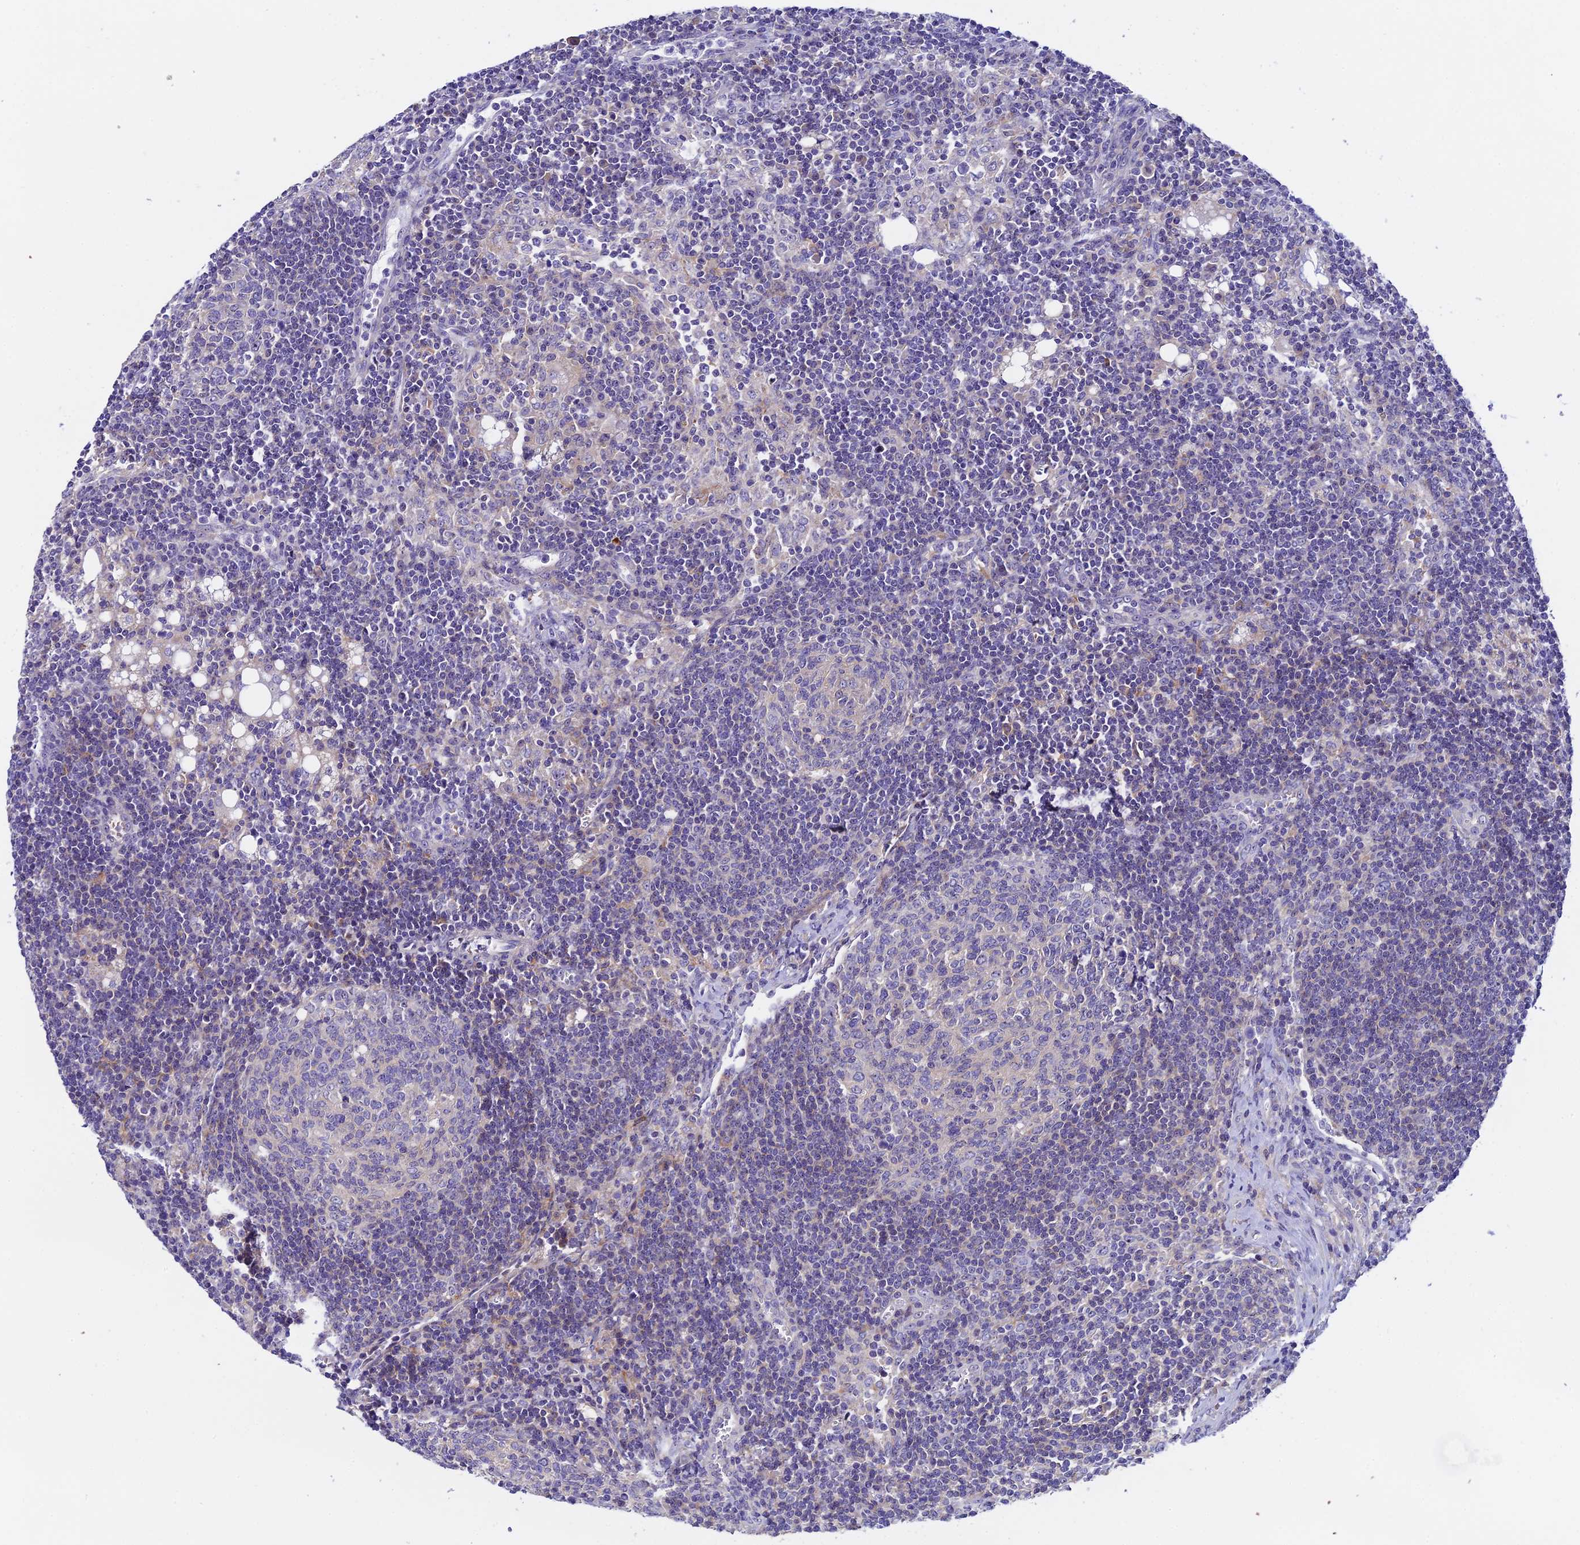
{"staining": {"intensity": "weak", "quantity": "<25%", "location": "cytoplasmic/membranous"}, "tissue": "lymph node", "cell_type": "Germinal center cells", "image_type": "normal", "snomed": [{"axis": "morphology", "description": "Normal tissue, NOS"}, {"axis": "topography", "description": "Lymph node"}], "caption": "IHC micrograph of unremarkable lymph node: human lymph node stained with DAB (3,3'-diaminobenzidine) demonstrates no significant protein staining in germinal center cells.", "gene": "DUSP29", "patient": {"sex": "female", "age": 73}}